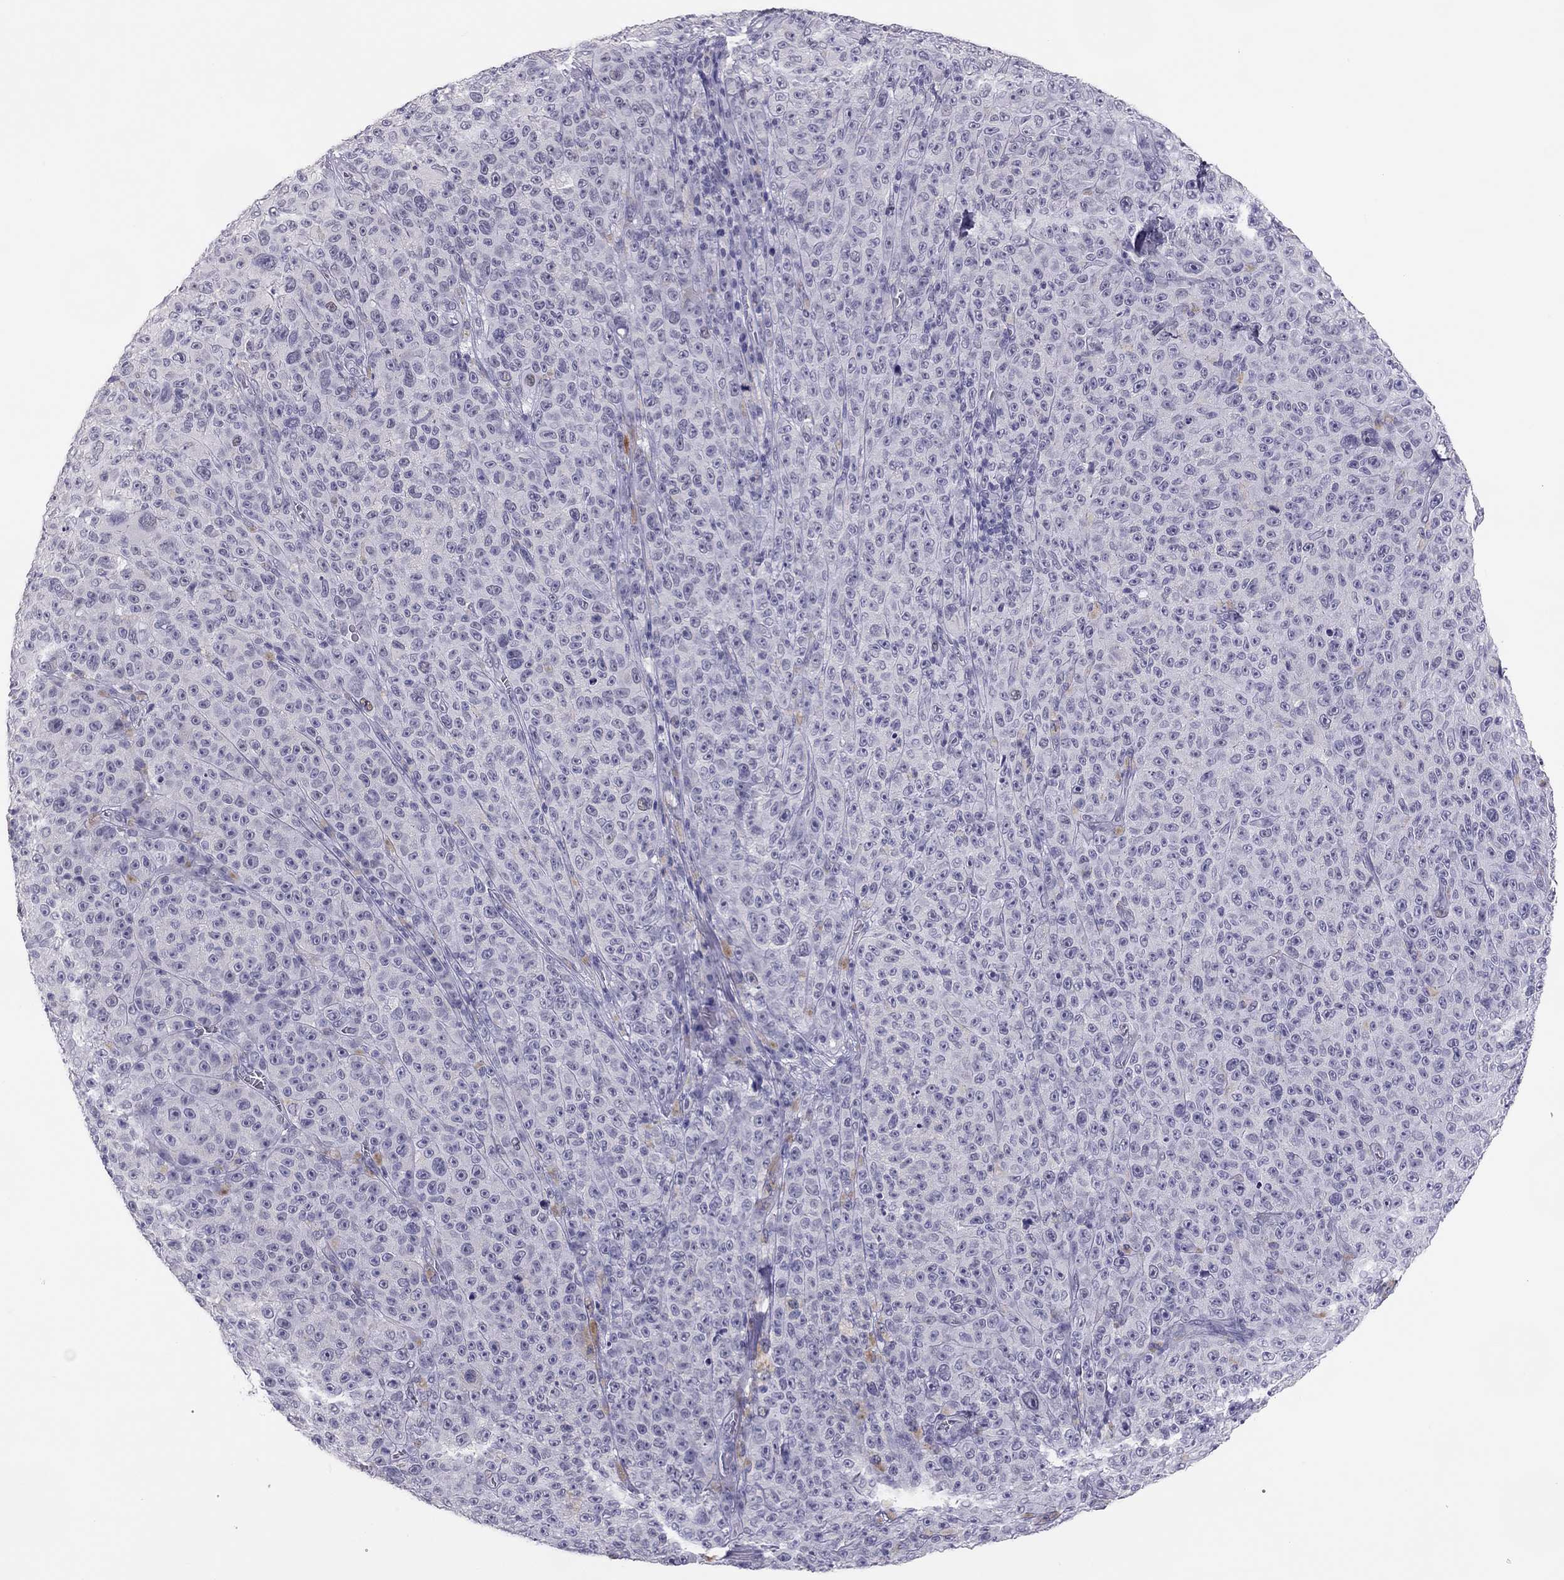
{"staining": {"intensity": "negative", "quantity": "none", "location": "none"}, "tissue": "melanoma", "cell_type": "Tumor cells", "image_type": "cancer", "snomed": [{"axis": "morphology", "description": "Malignant melanoma, NOS"}, {"axis": "topography", "description": "Skin"}], "caption": "This image is of melanoma stained with immunohistochemistry to label a protein in brown with the nuclei are counter-stained blue. There is no expression in tumor cells. Nuclei are stained in blue.", "gene": "PHOX2A", "patient": {"sex": "female", "age": 82}}